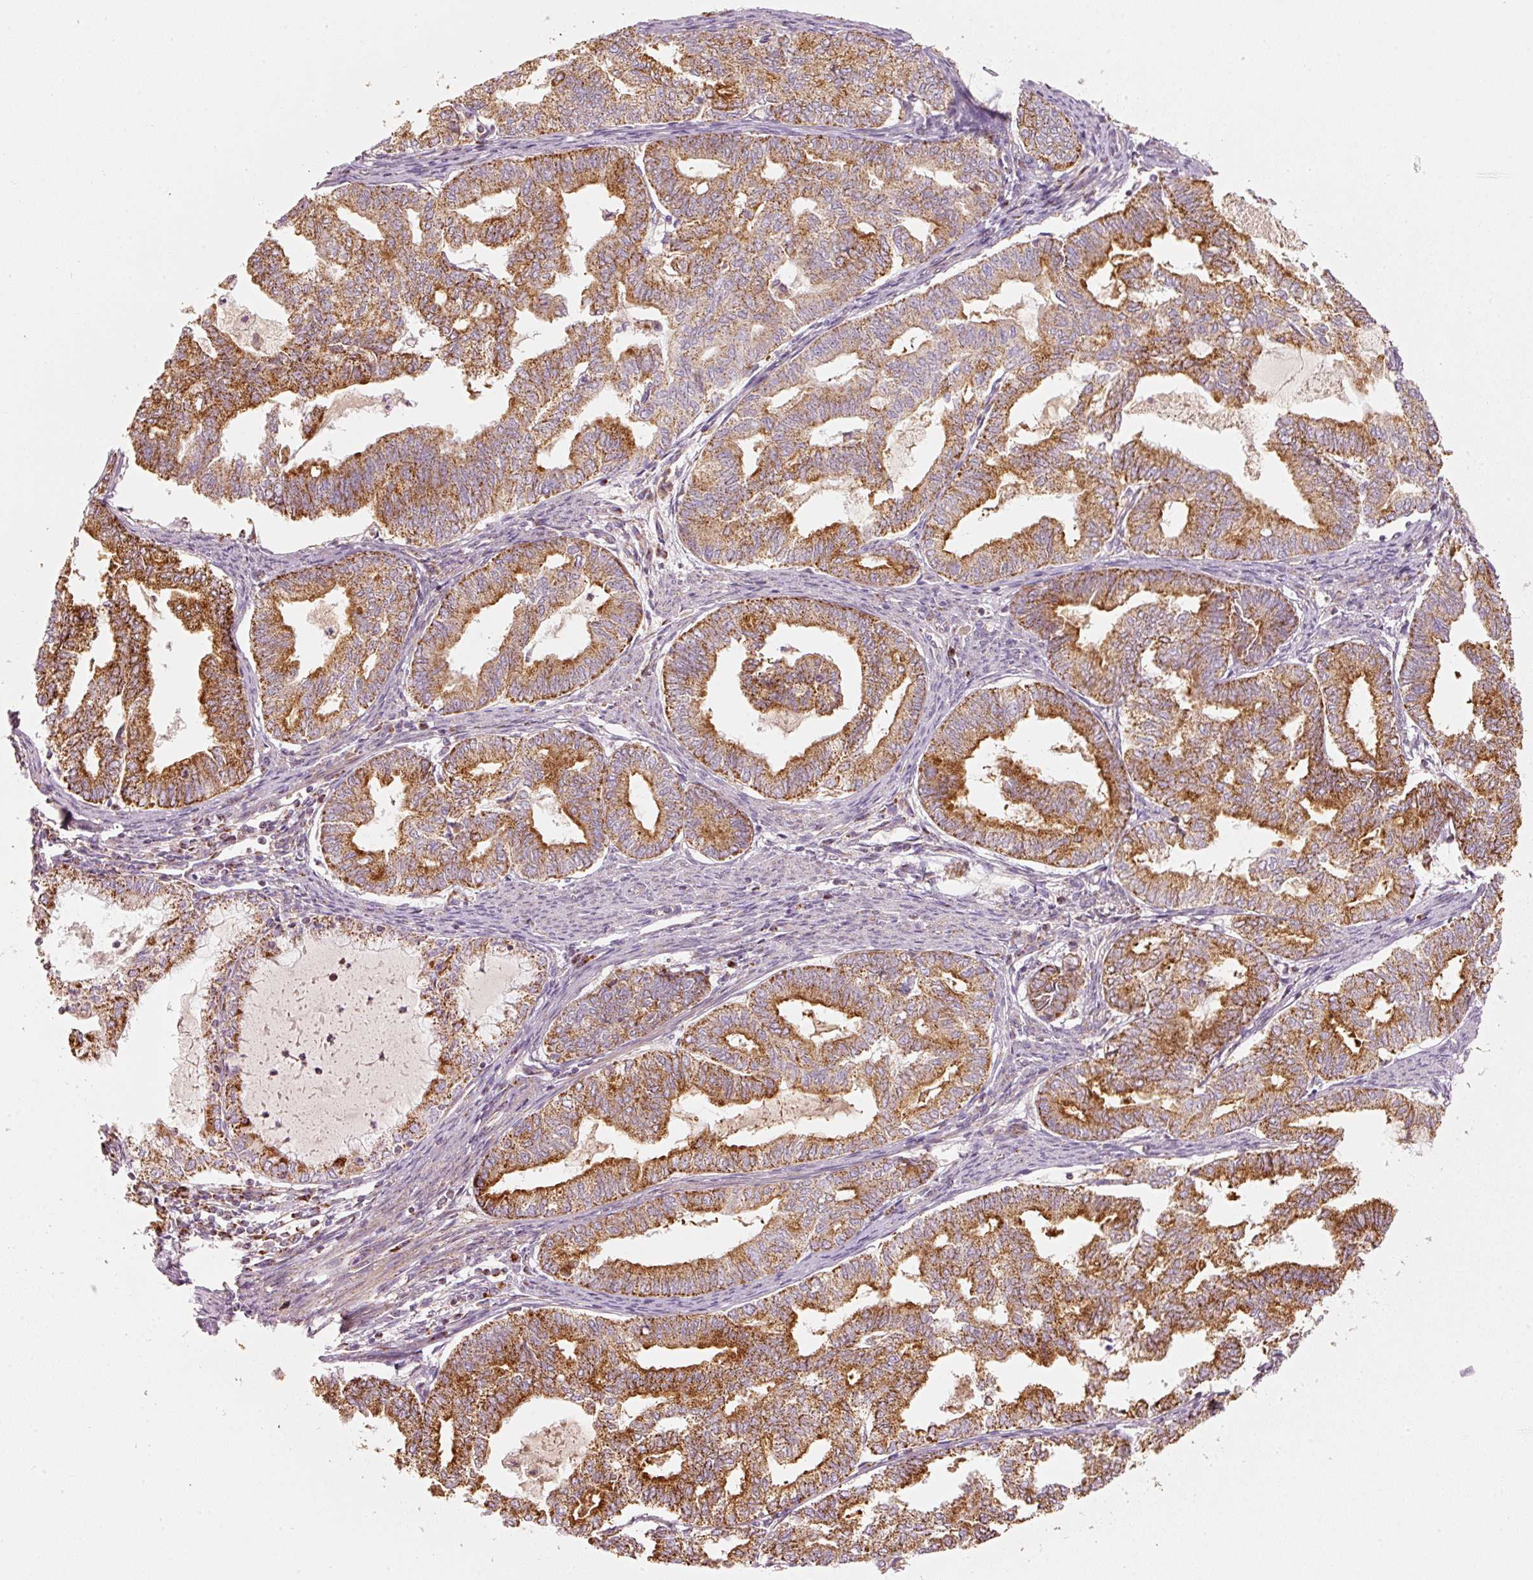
{"staining": {"intensity": "strong", "quantity": ">75%", "location": "cytoplasmic/membranous"}, "tissue": "endometrial cancer", "cell_type": "Tumor cells", "image_type": "cancer", "snomed": [{"axis": "morphology", "description": "Adenocarcinoma, NOS"}, {"axis": "topography", "description": "Endometrium"}], "caption": "Strong cytoplasmic/membranous protein expression is appreciated in approximately >75% of tumor cells in endometrial cancer (adenocarcinoma). (brown staining indicates protein expression, while blue staining denotes nuclei).", "gene": "C17orf98", "patient": {"sex": "female", "age": 79}}